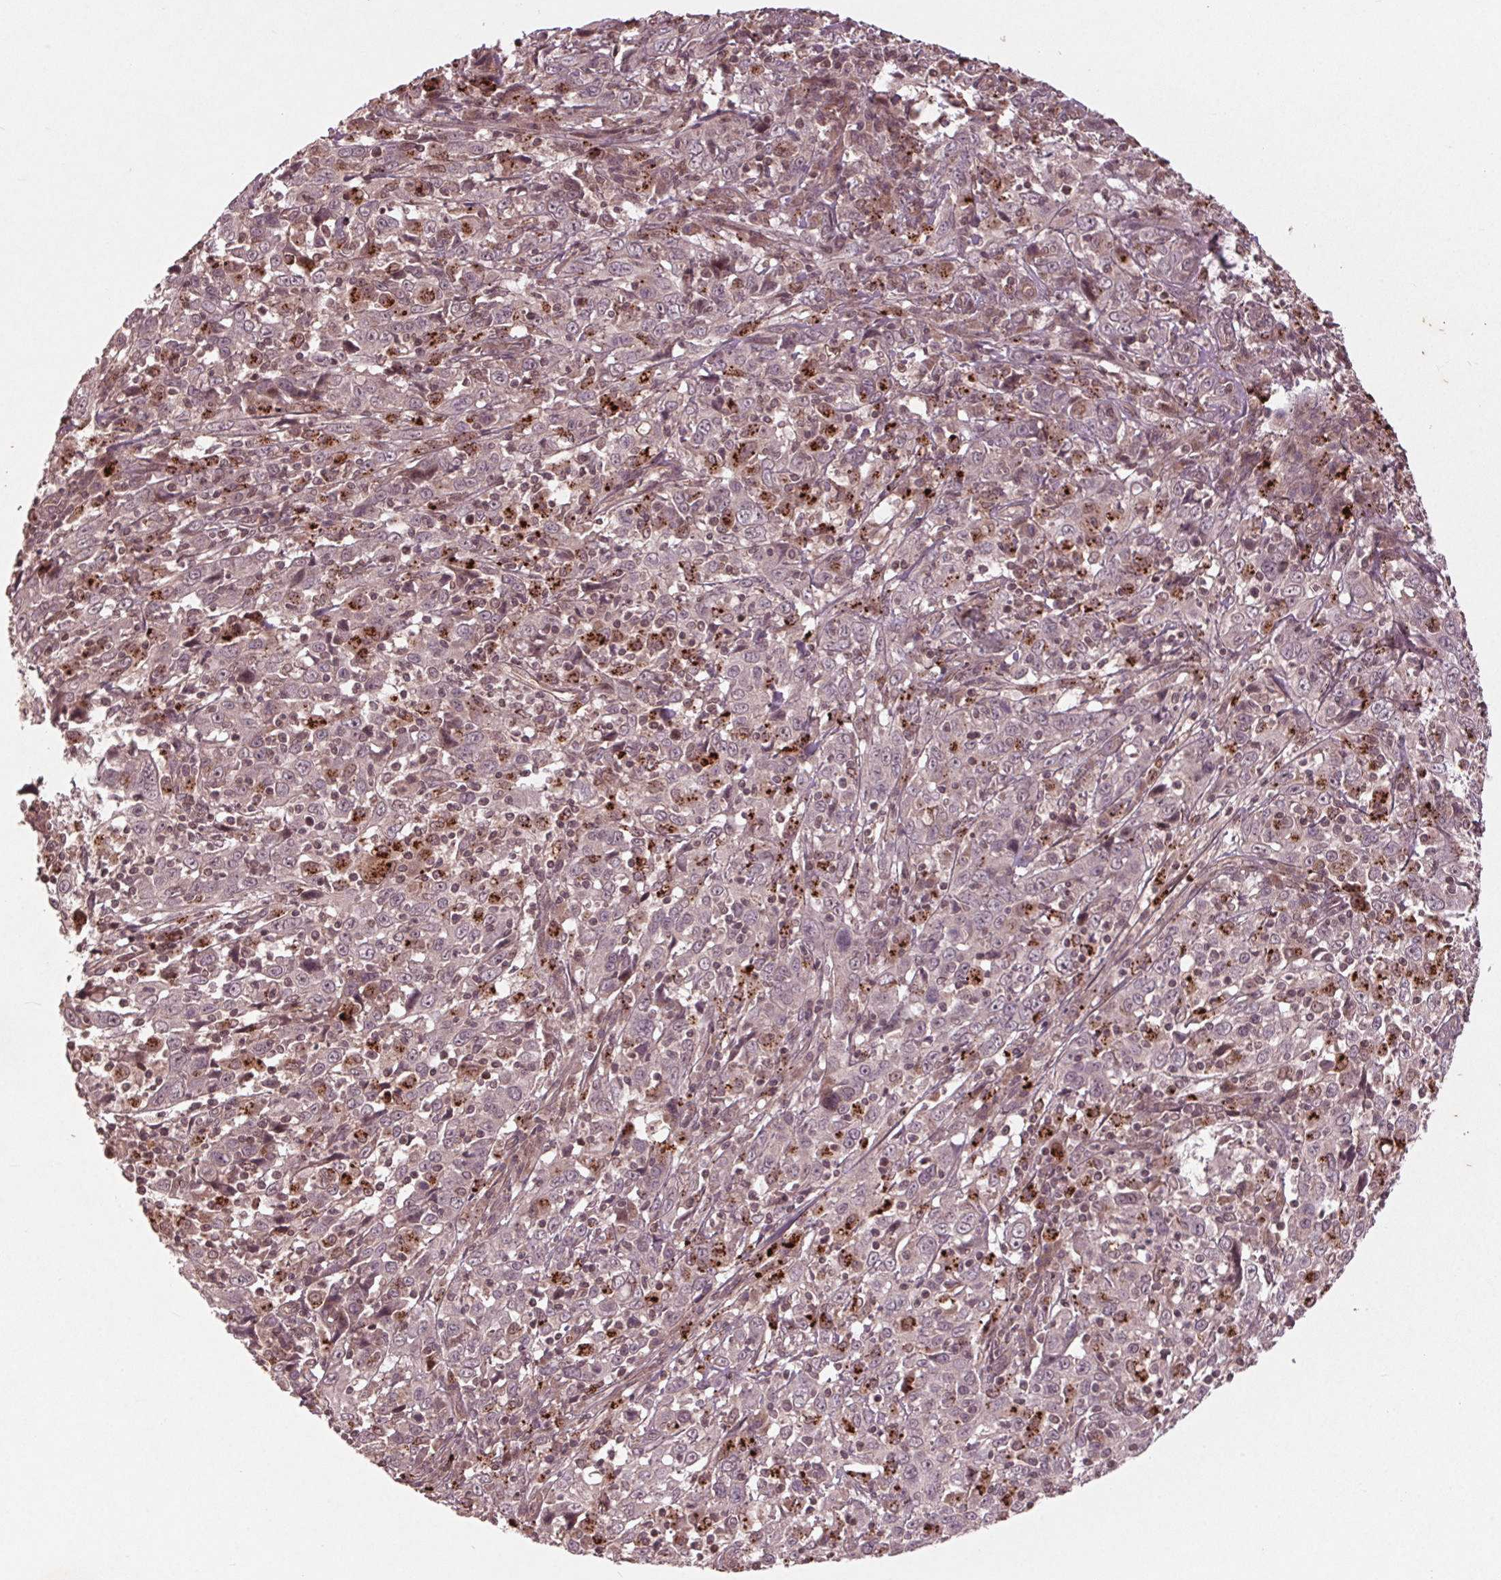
{"staining": {"intensity": "weak", "quantity": "<25%", "location": "nuclear"}, "tissue": "cervical cancer", "cell_type": "Tumor cells", "image_type": "cancer", "snomed": [{"axis": "morphology", "description": "Squamous cell carcinoma, NOS"}, {"axis": "topography", "description": "Cervix"}], "caption": "Immunohistochemistry photomicrograph of cervical cancer stained for a protein (brown), which displays no expression in tumor cells. (Stains: DAB immunohistochemistry with hematoxylin counter stain, Microscopy: brightfield microscopy at high magnification).", "gene": "CDKL4", "patient": {"sex": "female", "age": 46}}